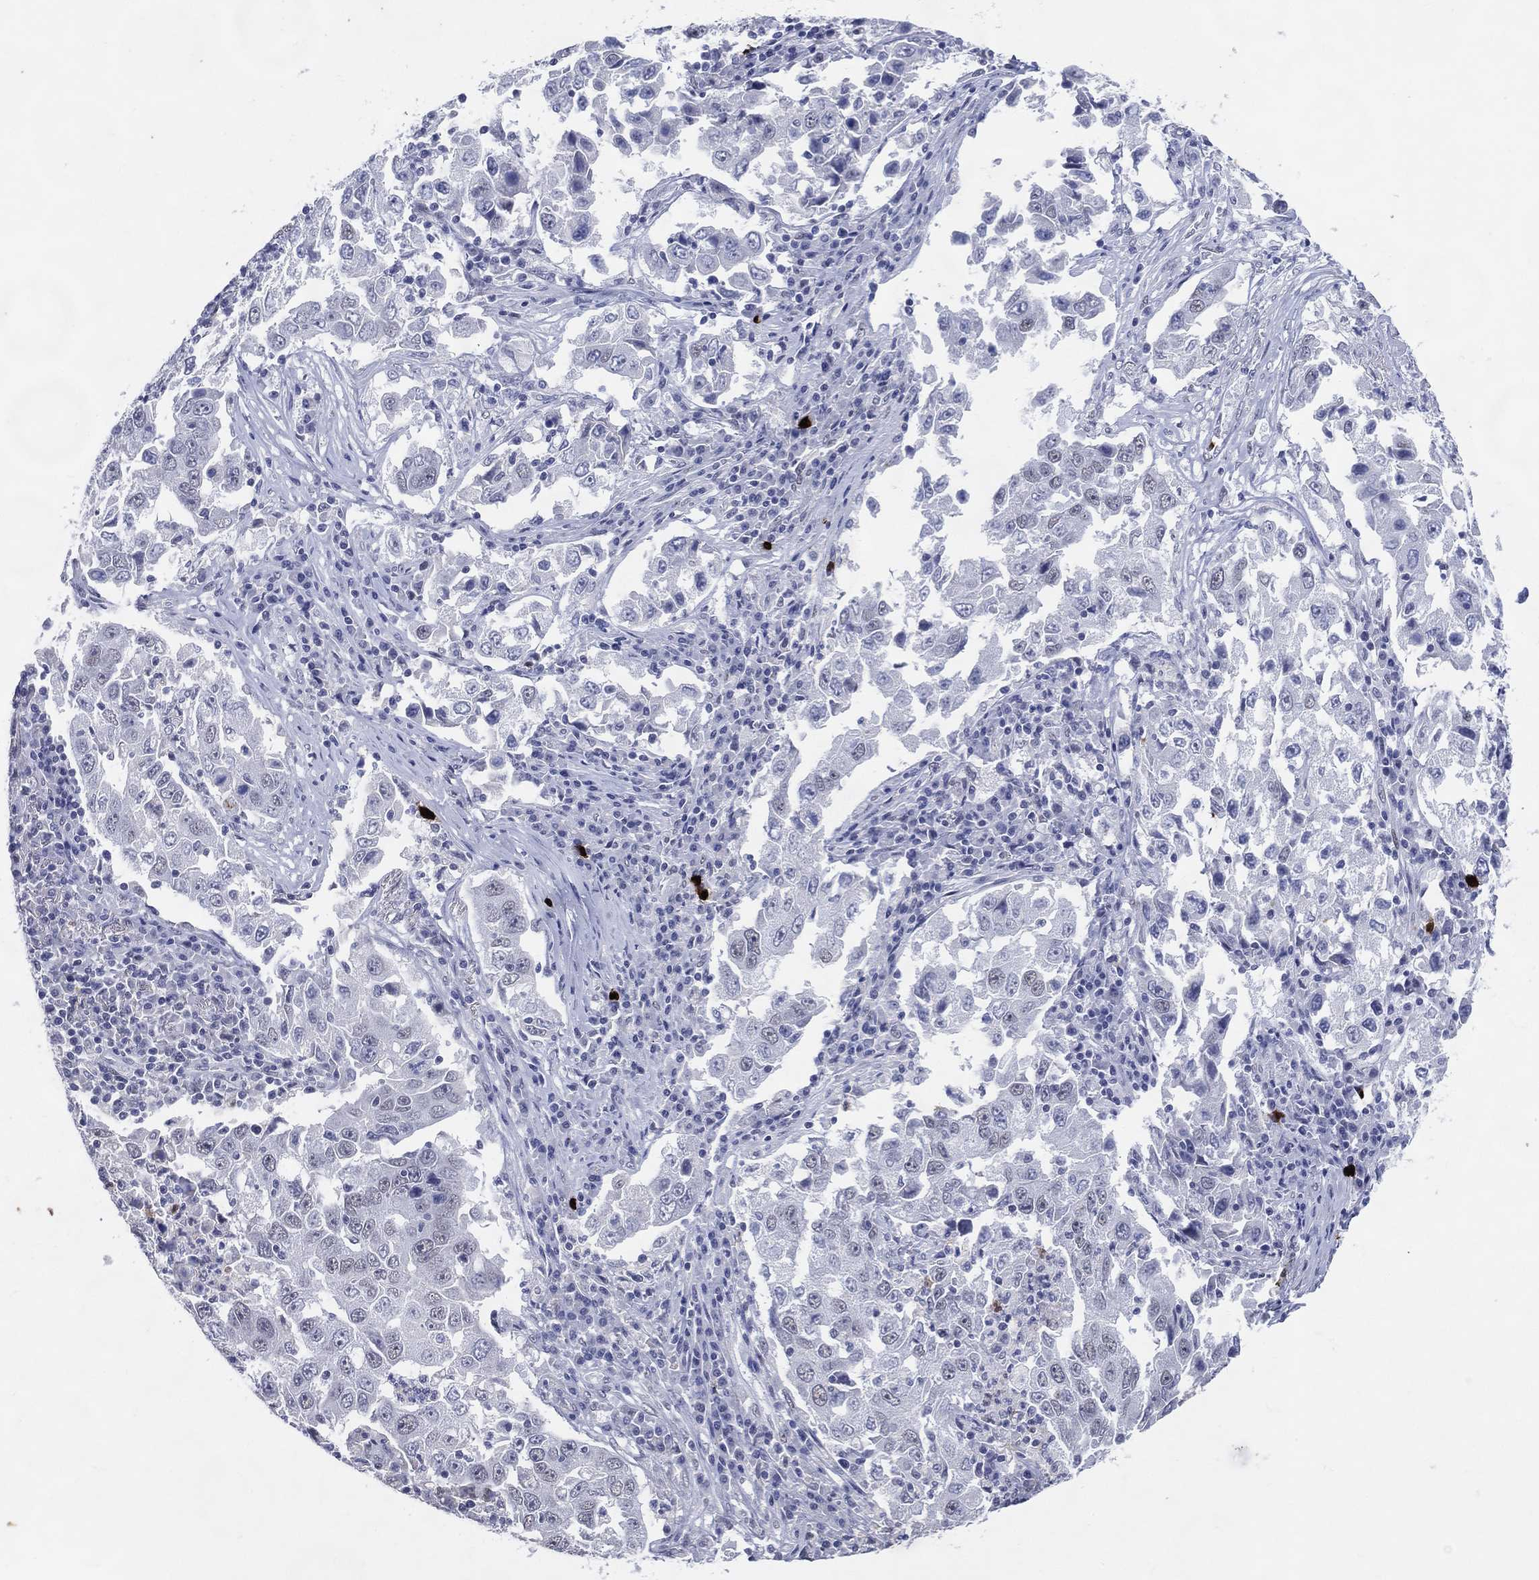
{"staining": {"intensity": "negative", "quantity": "none", "location": "none"}, "tissue": "lung cancer", "cell_type": "Tumor cells", "image_type": "cancer", "snomed": [{"axis": "morphology", "description": "Adenocarcinoma, NOS"}, {"axis": "topography", "description": "Lung"}], "caption": "Adenocarcinoma (lung) stained for a protein using IHC shows no positivity tumor cells.", "gene": "CFAP58", "patient": {"sex": "male", "age": 73}}